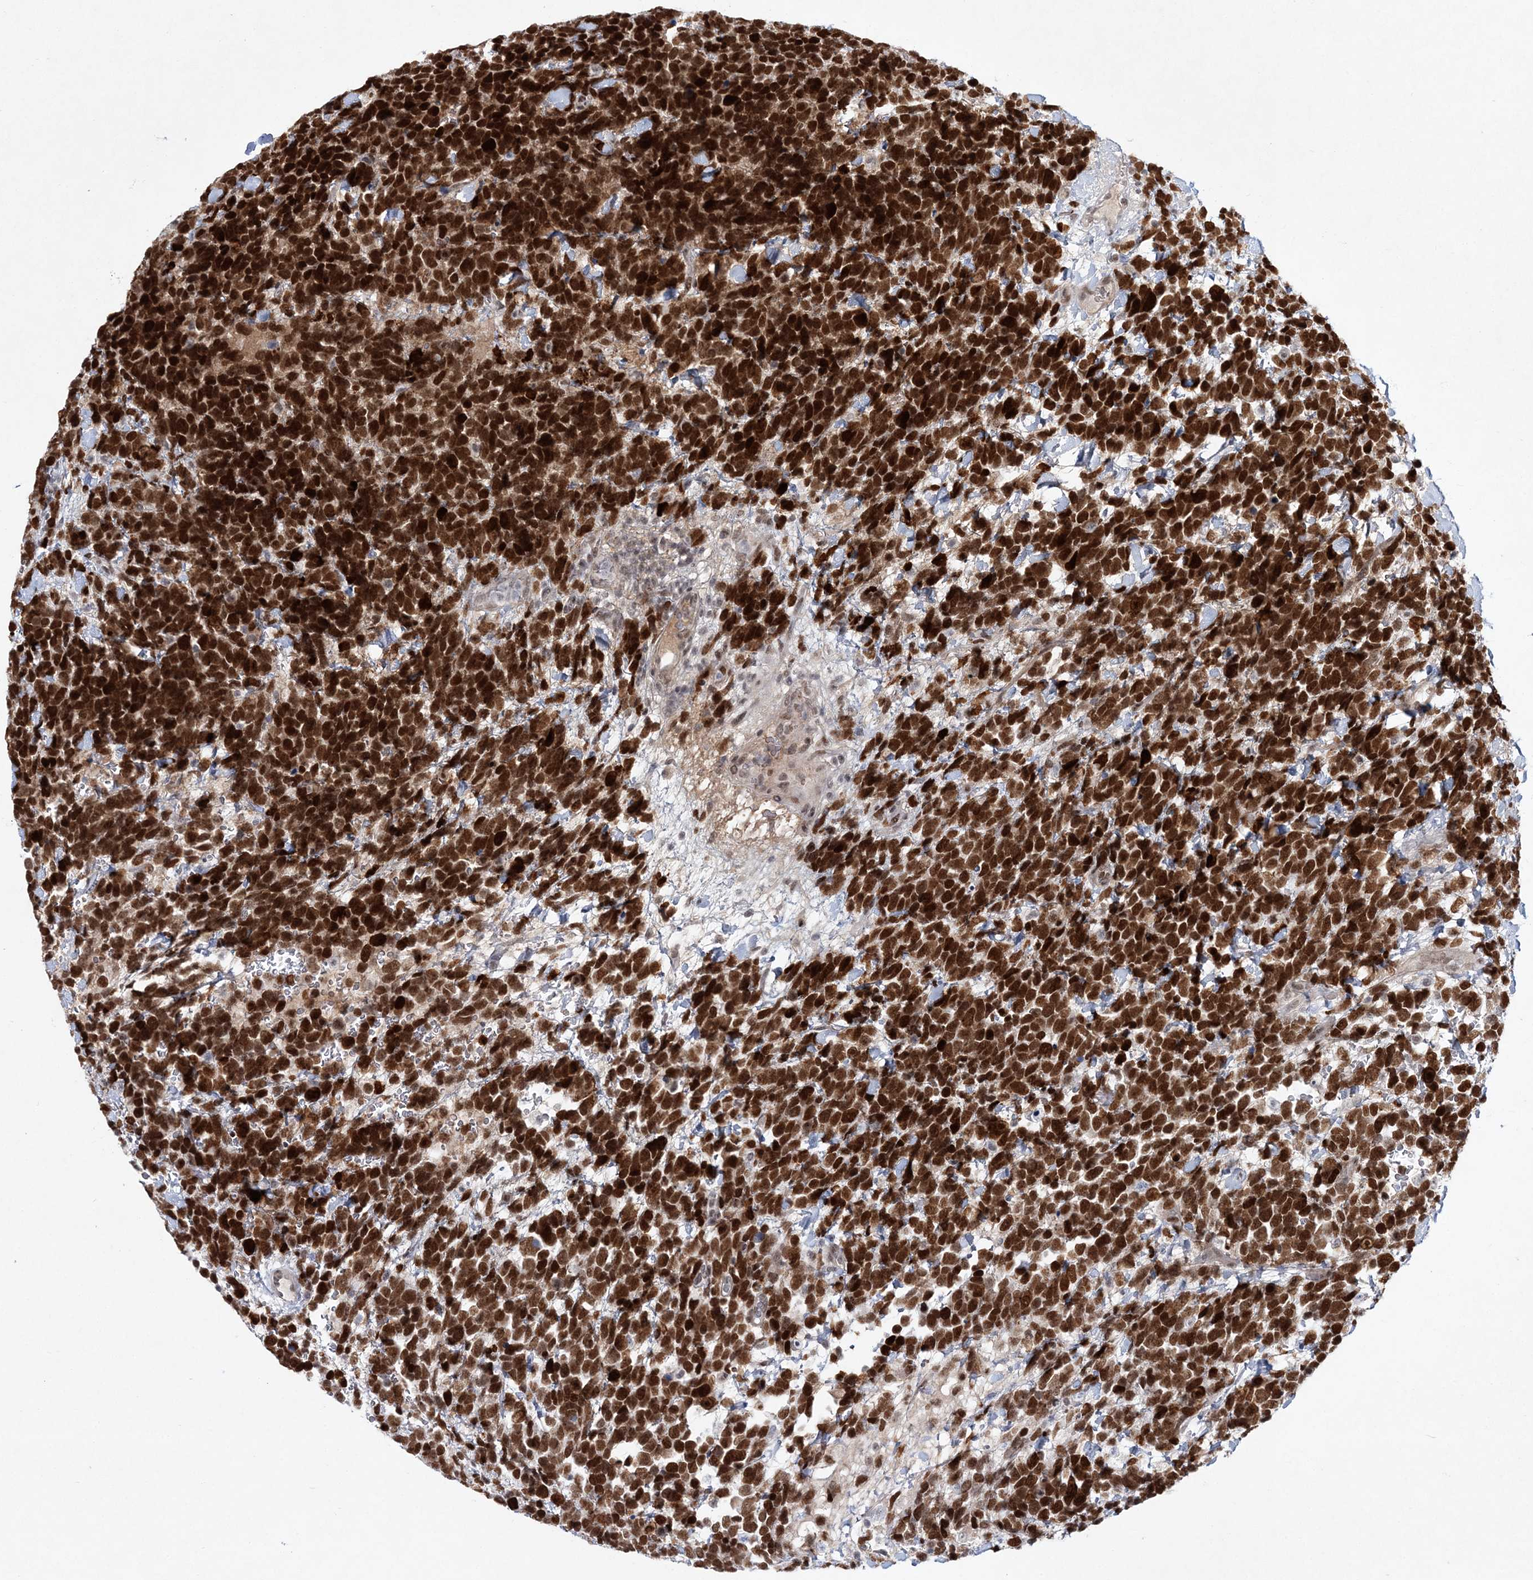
{"staining": {"intensity": "strong", "quantity": ">75%", "location": "nuclear"}, "tissue": "urothelial cancer", "cell_type": "Tumor cells", "image_type": "cancer", "snomed": [{"axis": "morphology", "description": "Urothelial carcinoma, High grade"}, {"axis": "topography", "description": "Urinary bladder"}], "caption": "IHC image of neoplastic tissue: human high-grade urothelial carcinoma stained using immunohistochemistry (IHC) exhibits high levels of strong protein expression localized specifically in the nuclear of tumor cells, appearing as a nuclear brown color.", "gene": "LRRFIP2", "patient": {"sex": "female", "age": 82}}